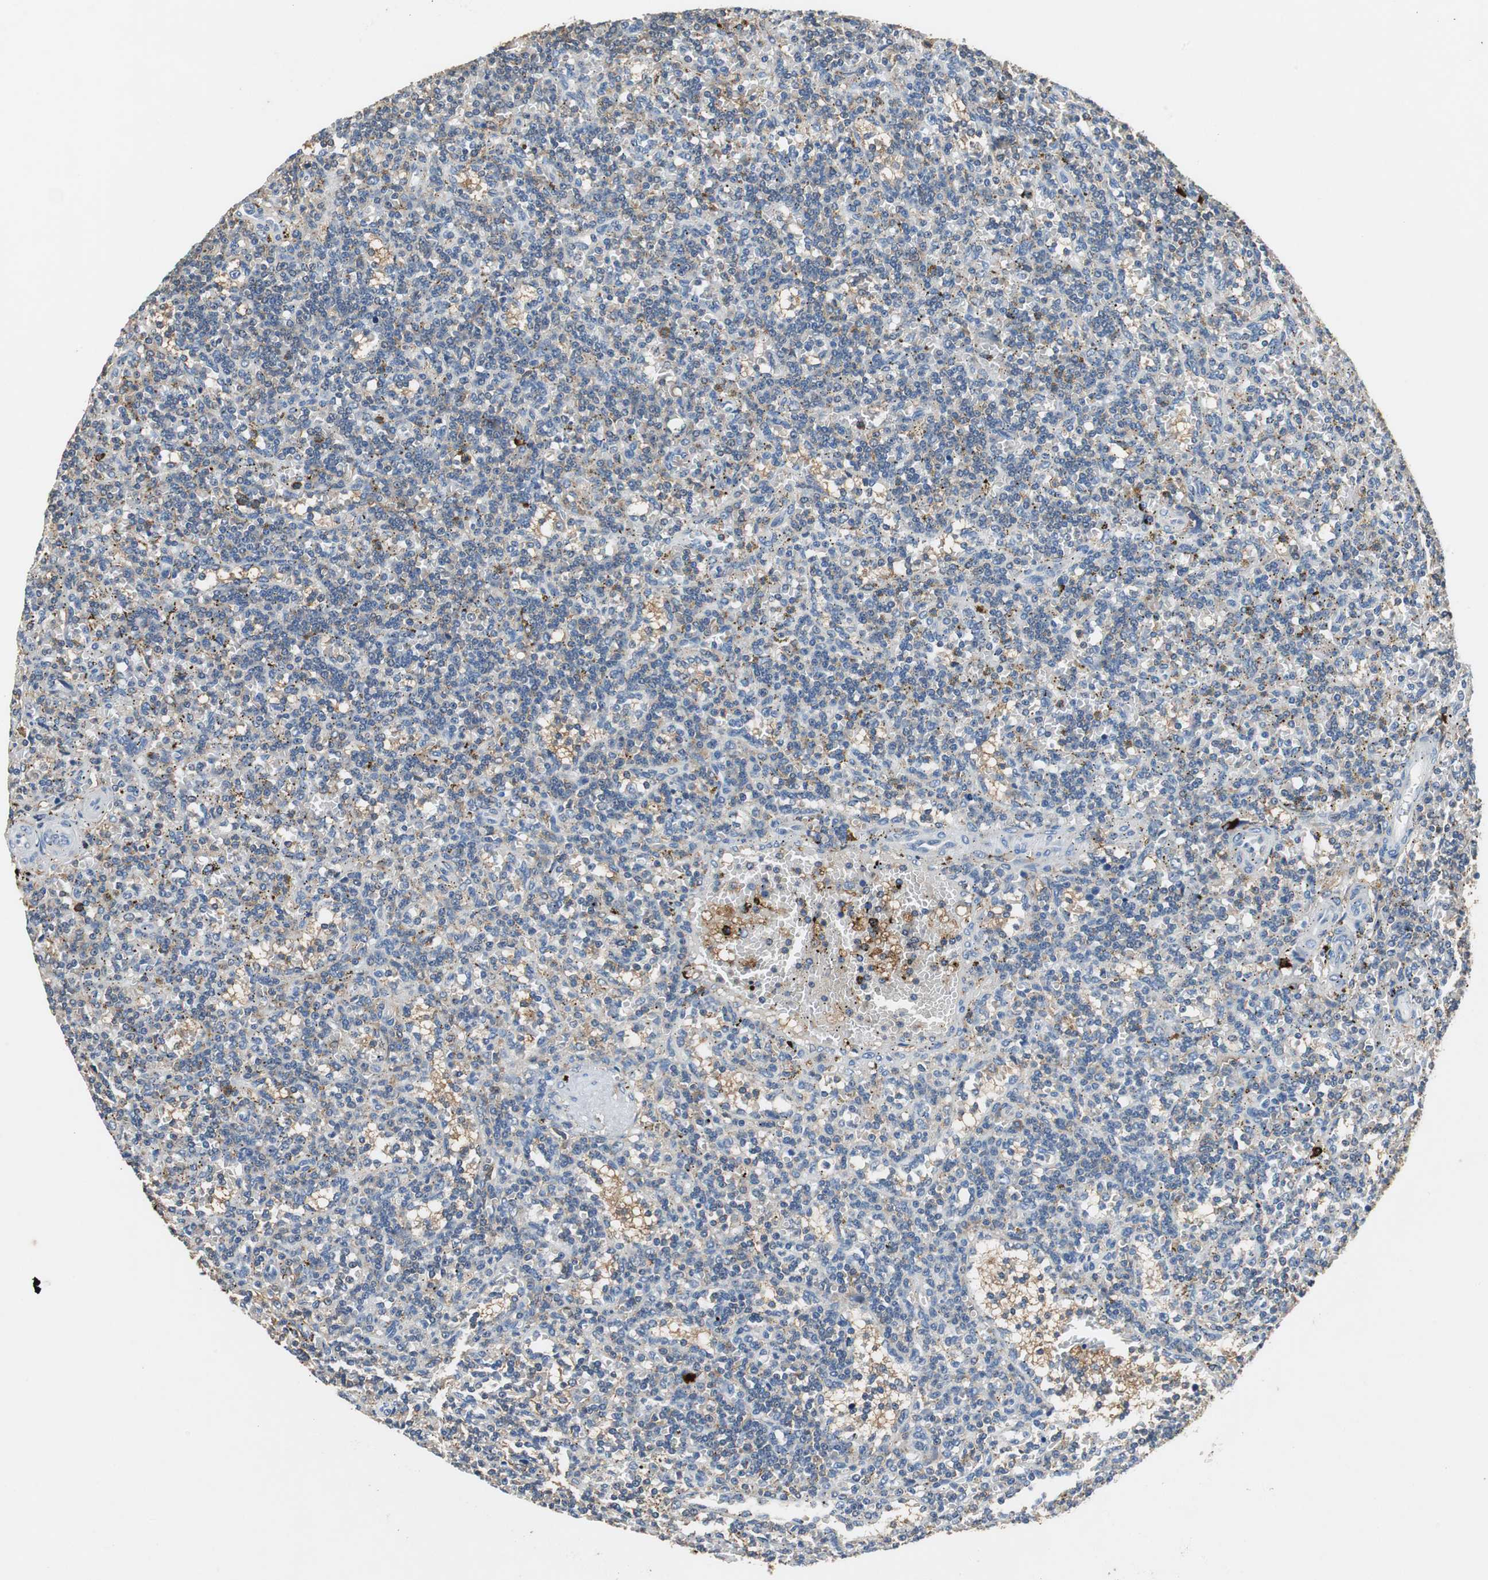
{"staining": {"intensity": "weak", "quantity": "25%-75%", "location": "cytoplasmic/membranous"}, "tissue": "lymphoma", "cell_type": "Tumor cells", "image_type": "cancer", "snomed": [{"axis": "morphology", "description": "Malignant lymphoma, non-Hodgkin's type, Low grade"}, {"axis": "topography", "description": "Spleen"}], "caption": "Weak cytoplasmic/membranous protein staining is appreciated in about 25%-75% of tumor cells in malignant lymphoma, non-Hodgkin's type (low-grade). (DAB IHC with brightfield microscopy, high magnification).", "gene": "SLC19A2", "patient": {"sex": "male", "age": 73}}